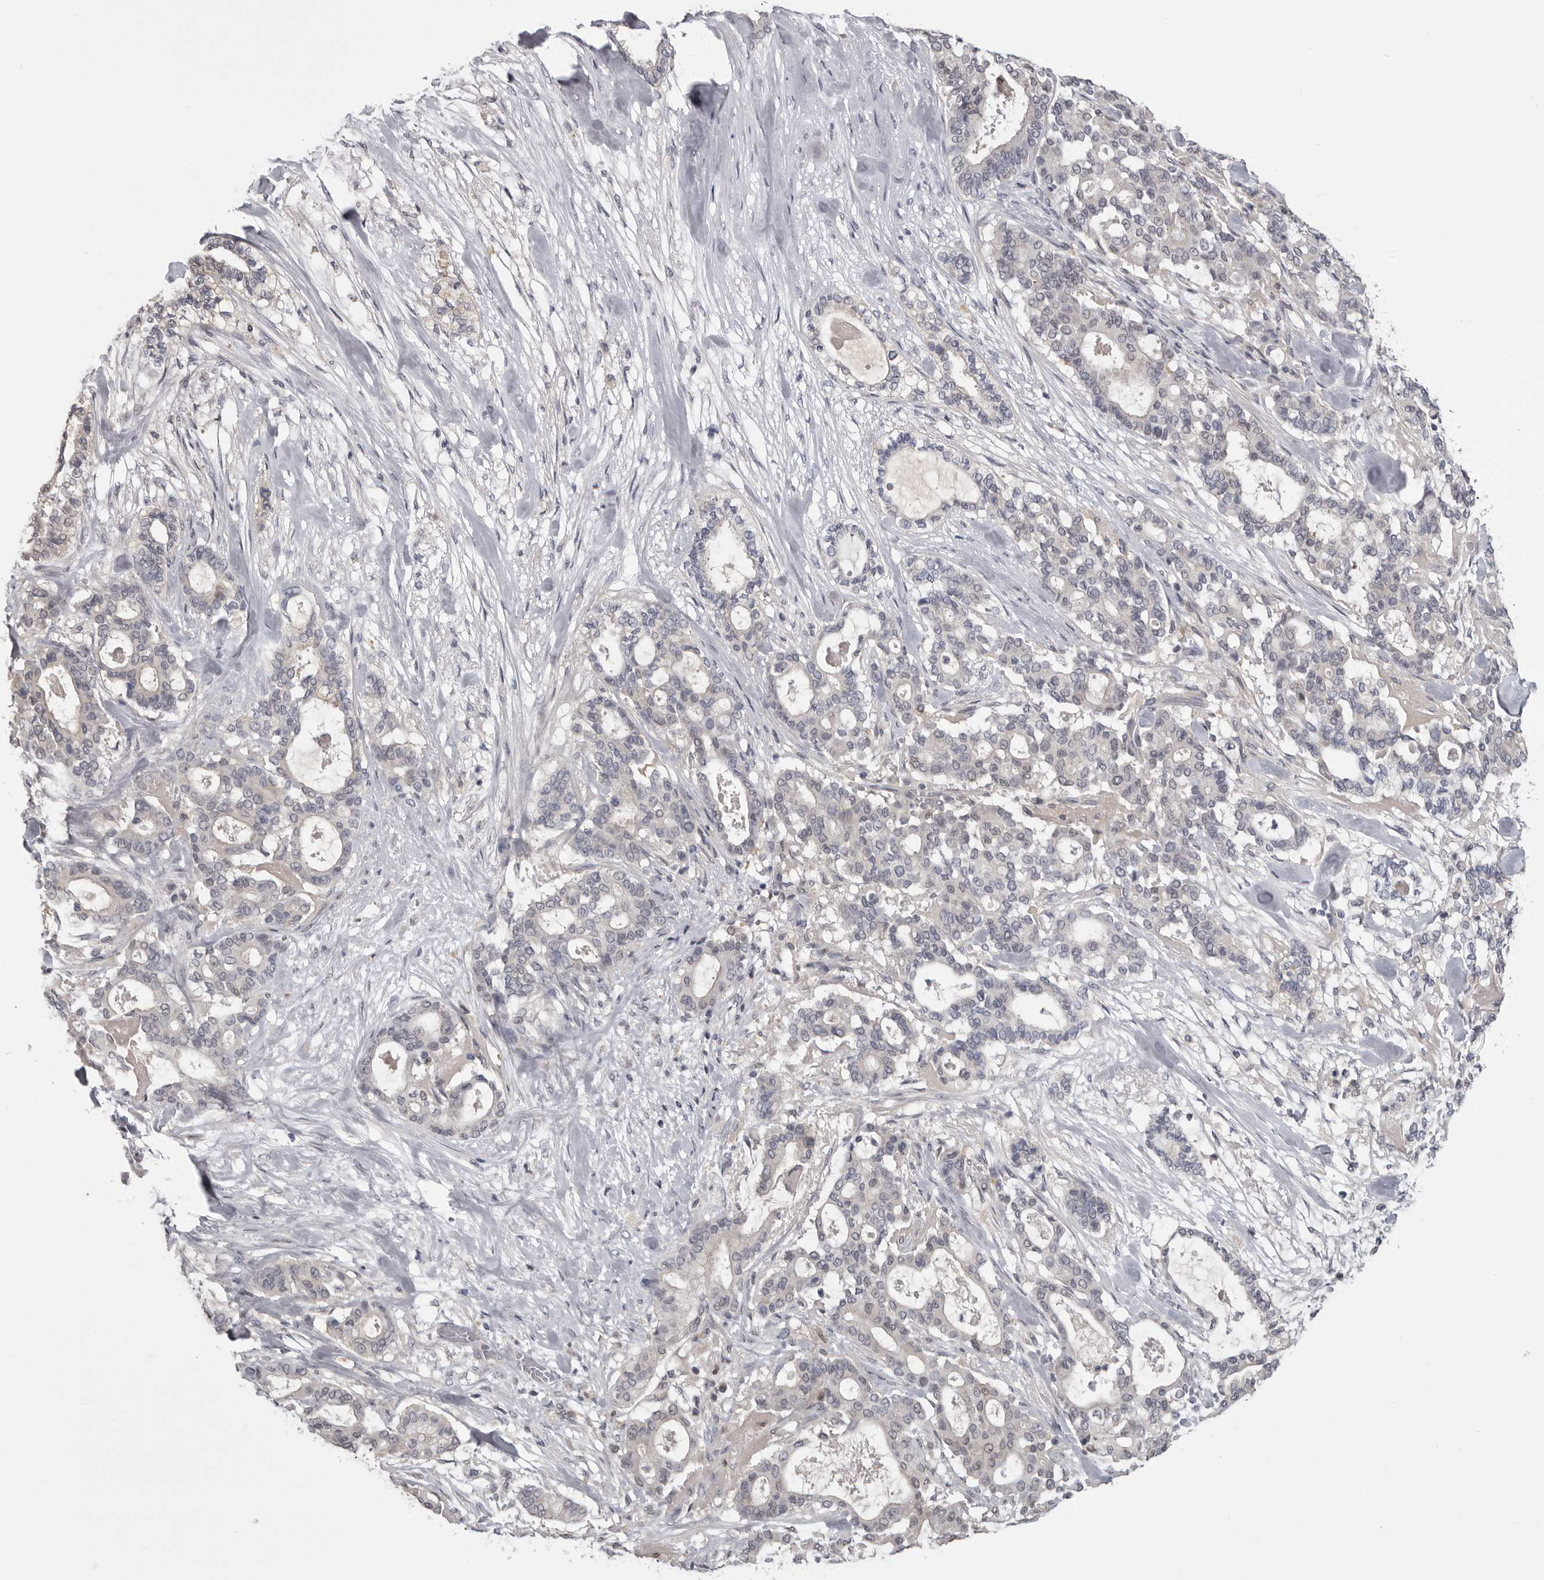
{"staining": {"intensity": "weak", "quantity": "25%-75%", "location": "nuclear"}, "tissue": "pancreatic cancer", "cell_type": "Tumor cells", "image_type": "cancer", "snomed": [{"axis": "morphology", "description": "Adenocarcinoma, NOS"}, {"axis": "topography", "description": "Pancreas"}], "caption": "Immunohistochemistry of pancreatic cancer shows low levels of weak nuclear staining in approximately 25%-75% of tumor cells.", "gene": "MDH1", "patient": {"sex": "male", "age": 63}}